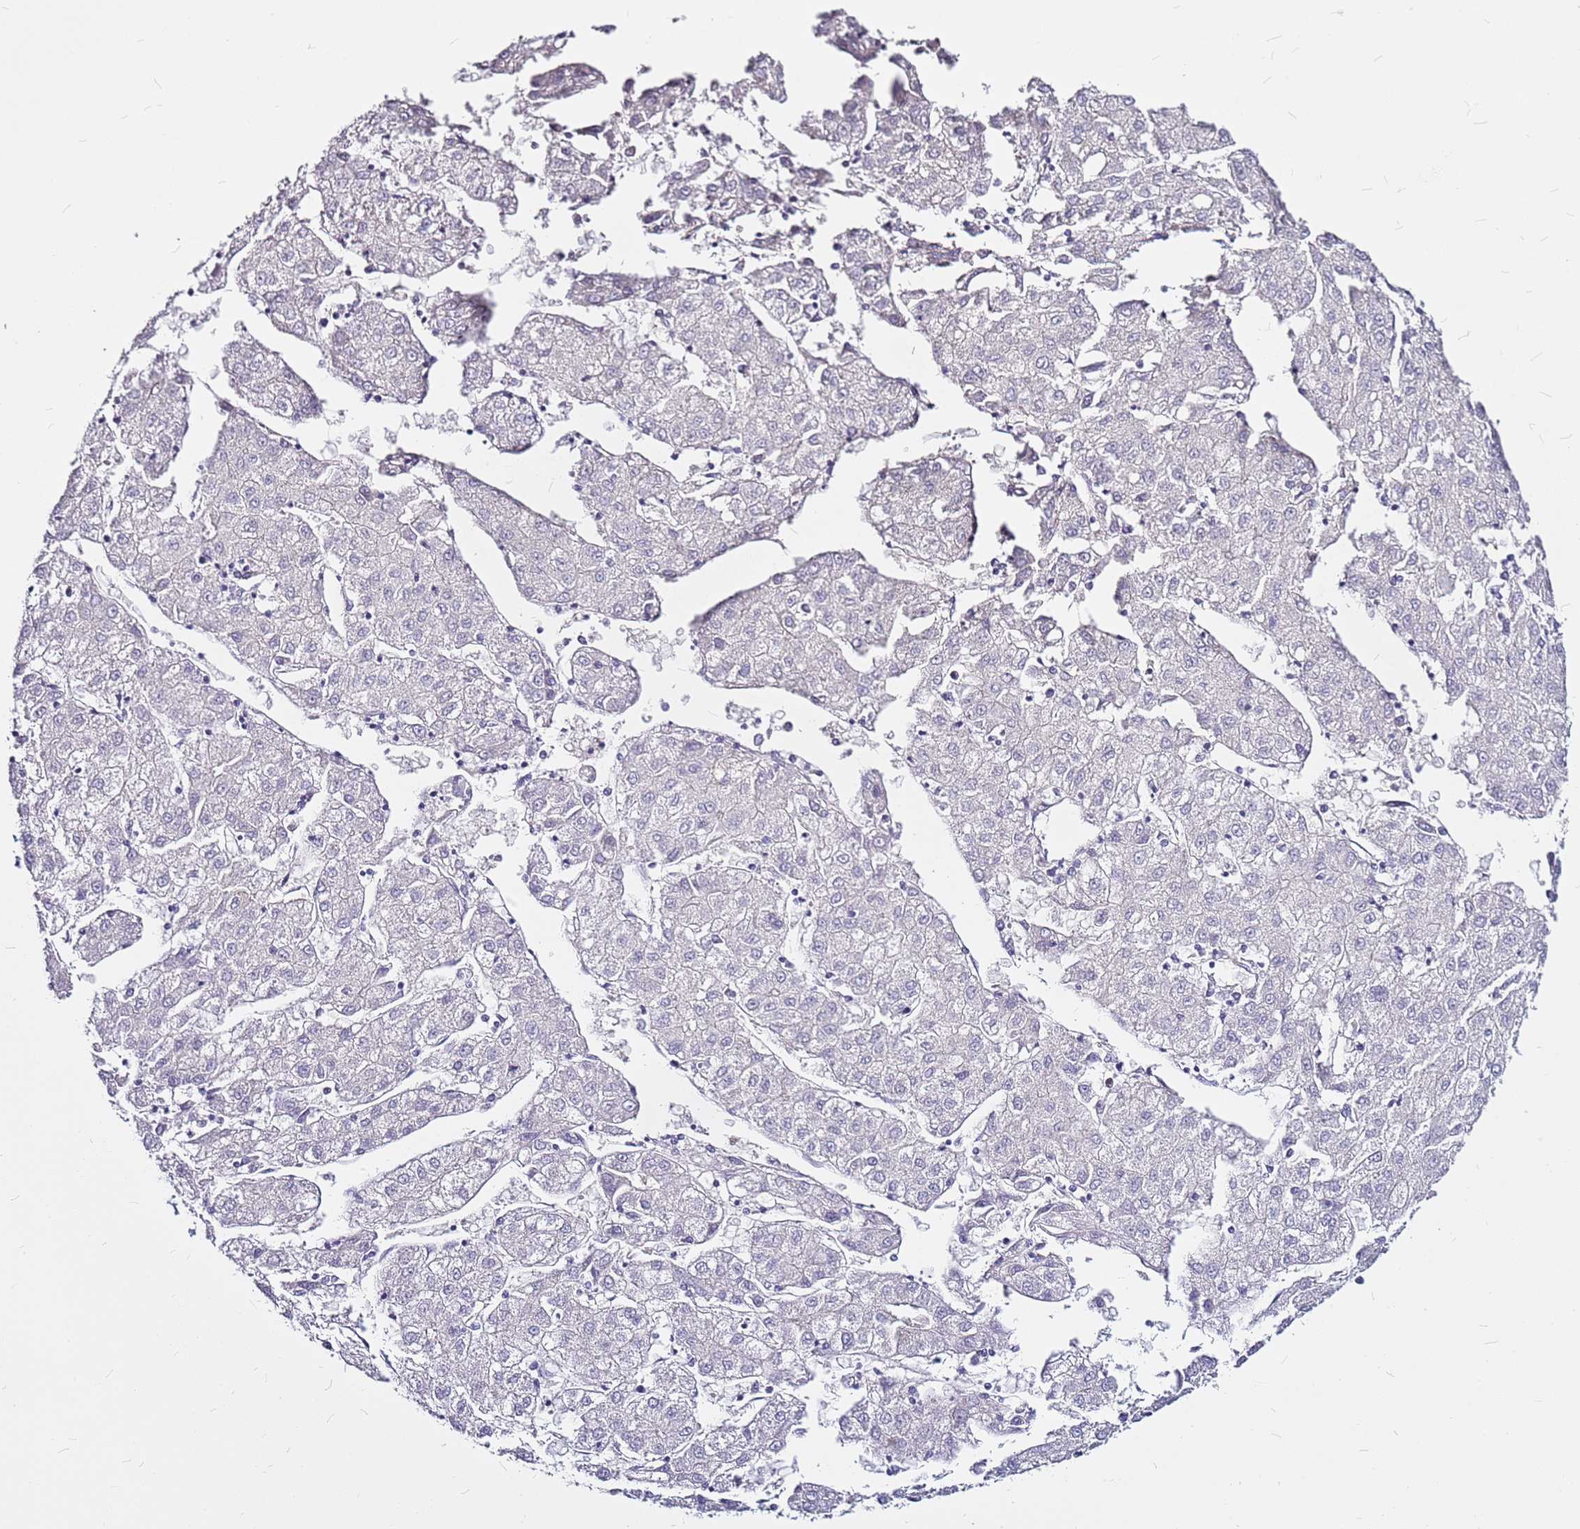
{"staining": {"intensity": "negative", "quantity": "none", "location": "none"}, "tissue": "liver cancer", "cell_type": "Tumor cells", "image_type": "cancer", "snomed": [{"axis": "morphology", "description": "Carcinoma, Hepatocellular, NOS"}, {"axis": "topography", "description": "Liver"}], "caption": "Tumor cells are negative for protein expression in human hepatocellular carcinoma (liver).", "gene": "CASD1", "patient": {"sex": "male", "age": 72}}